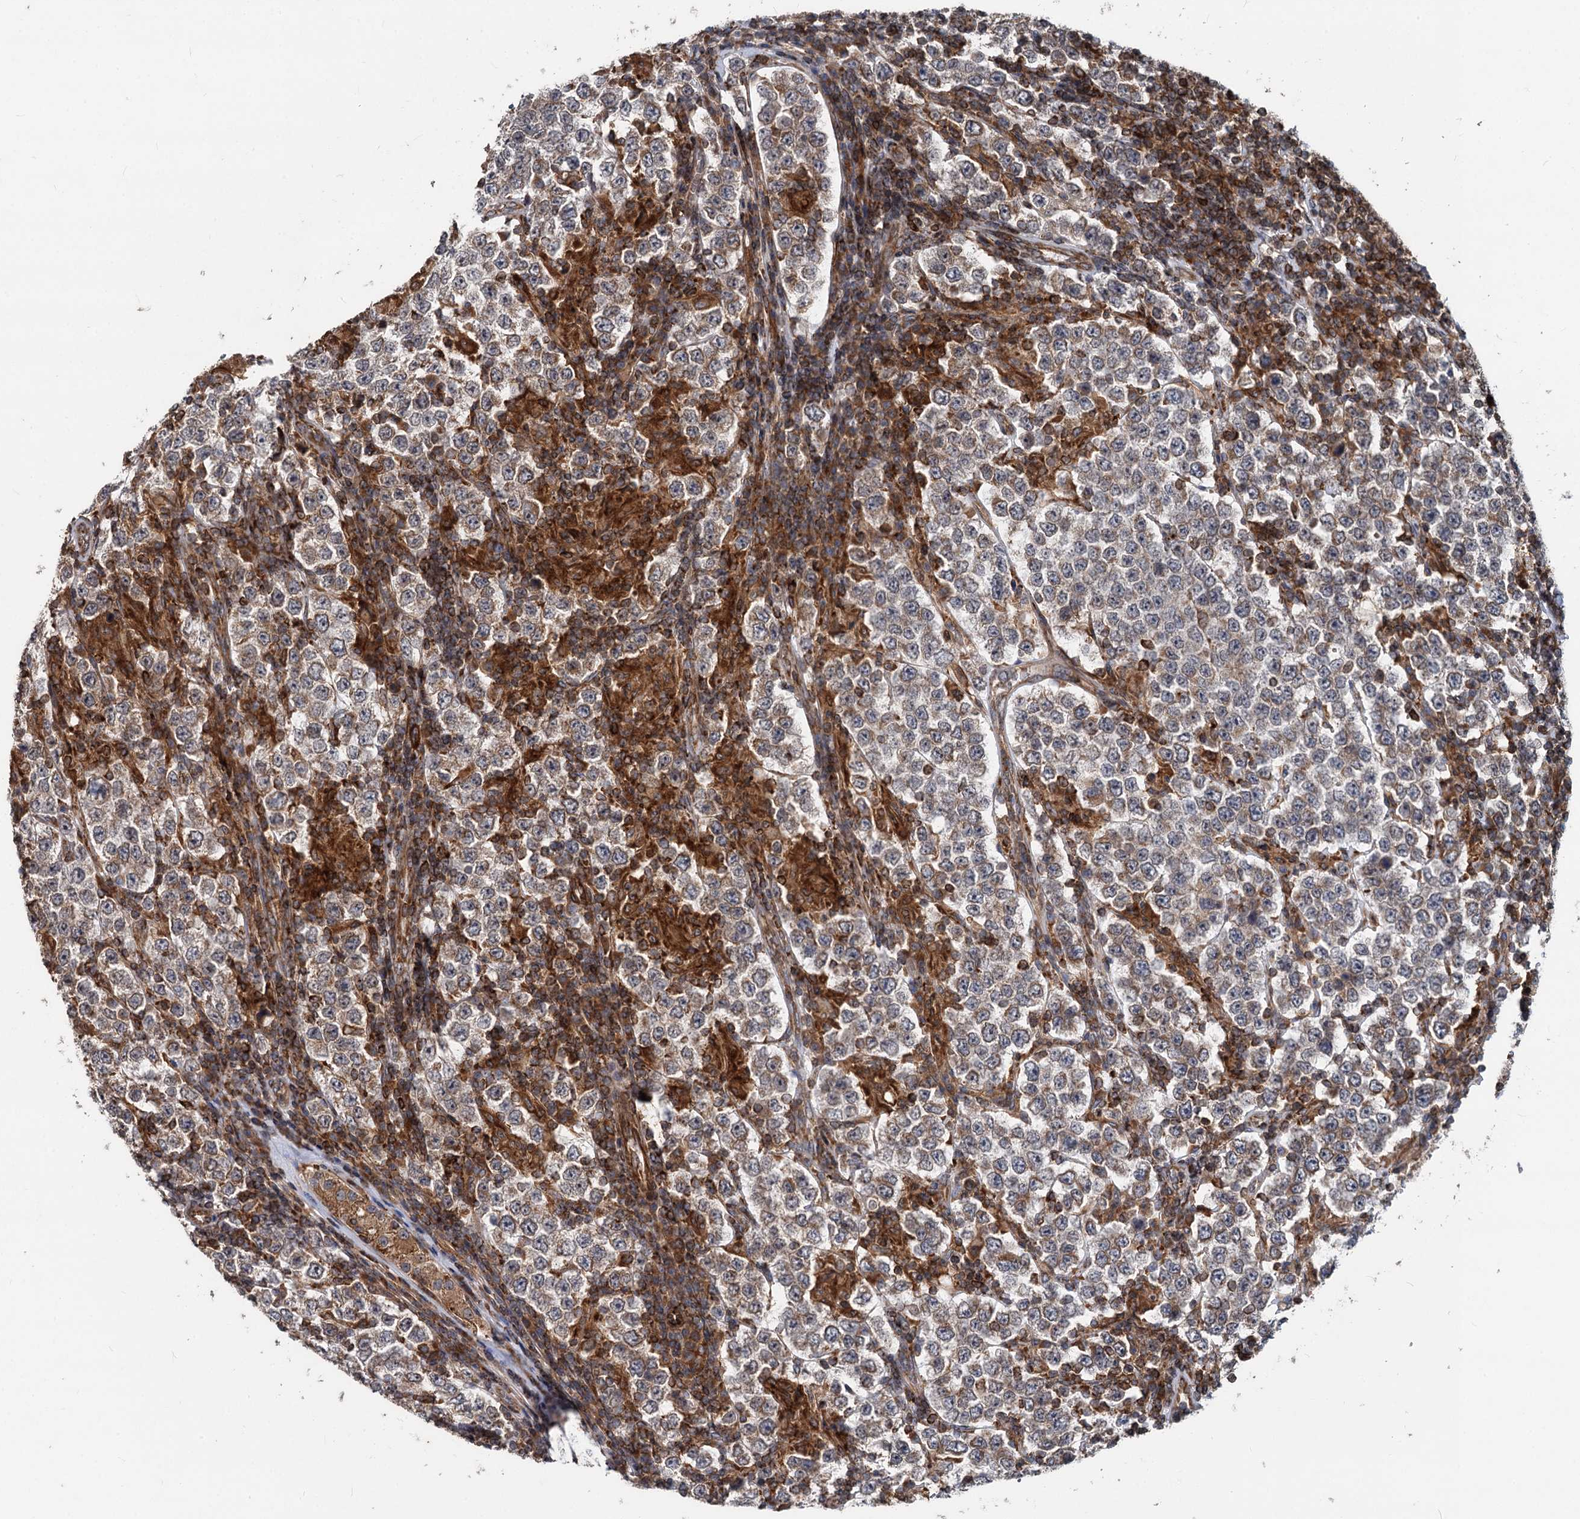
{"staining": {"intensity": "weak", "quantity": "<25%", "location": "cytoplasmic/membranous"}, "tissue": "testis cancer", "cell_type": "Tumor cells", "image_type": "cancer", "snomed": [{"axis": "morphology", "description": "Normal tissue, NOS"}, {"axis": "morphology", "description": "Urothelial carcinoma, High grade"}, {"axis": "morphology", "description": "Seminoma, NOS"}, {"axis": "morphology", "description": "Carcinoma, Embryonal, NOS"}, {"axis": "topography", "description": "Urinary bladder"}, {"axis": "topography", "description": "Testis"}], "caption": "Immunohistochemistry (IHC) micrograph of testis cancer (seminoma) stained for a protein (brown), which demonstrates no staining in tumor cells.", "gene": "STIM1", "patient": {"sex": "male", "age": 41}}